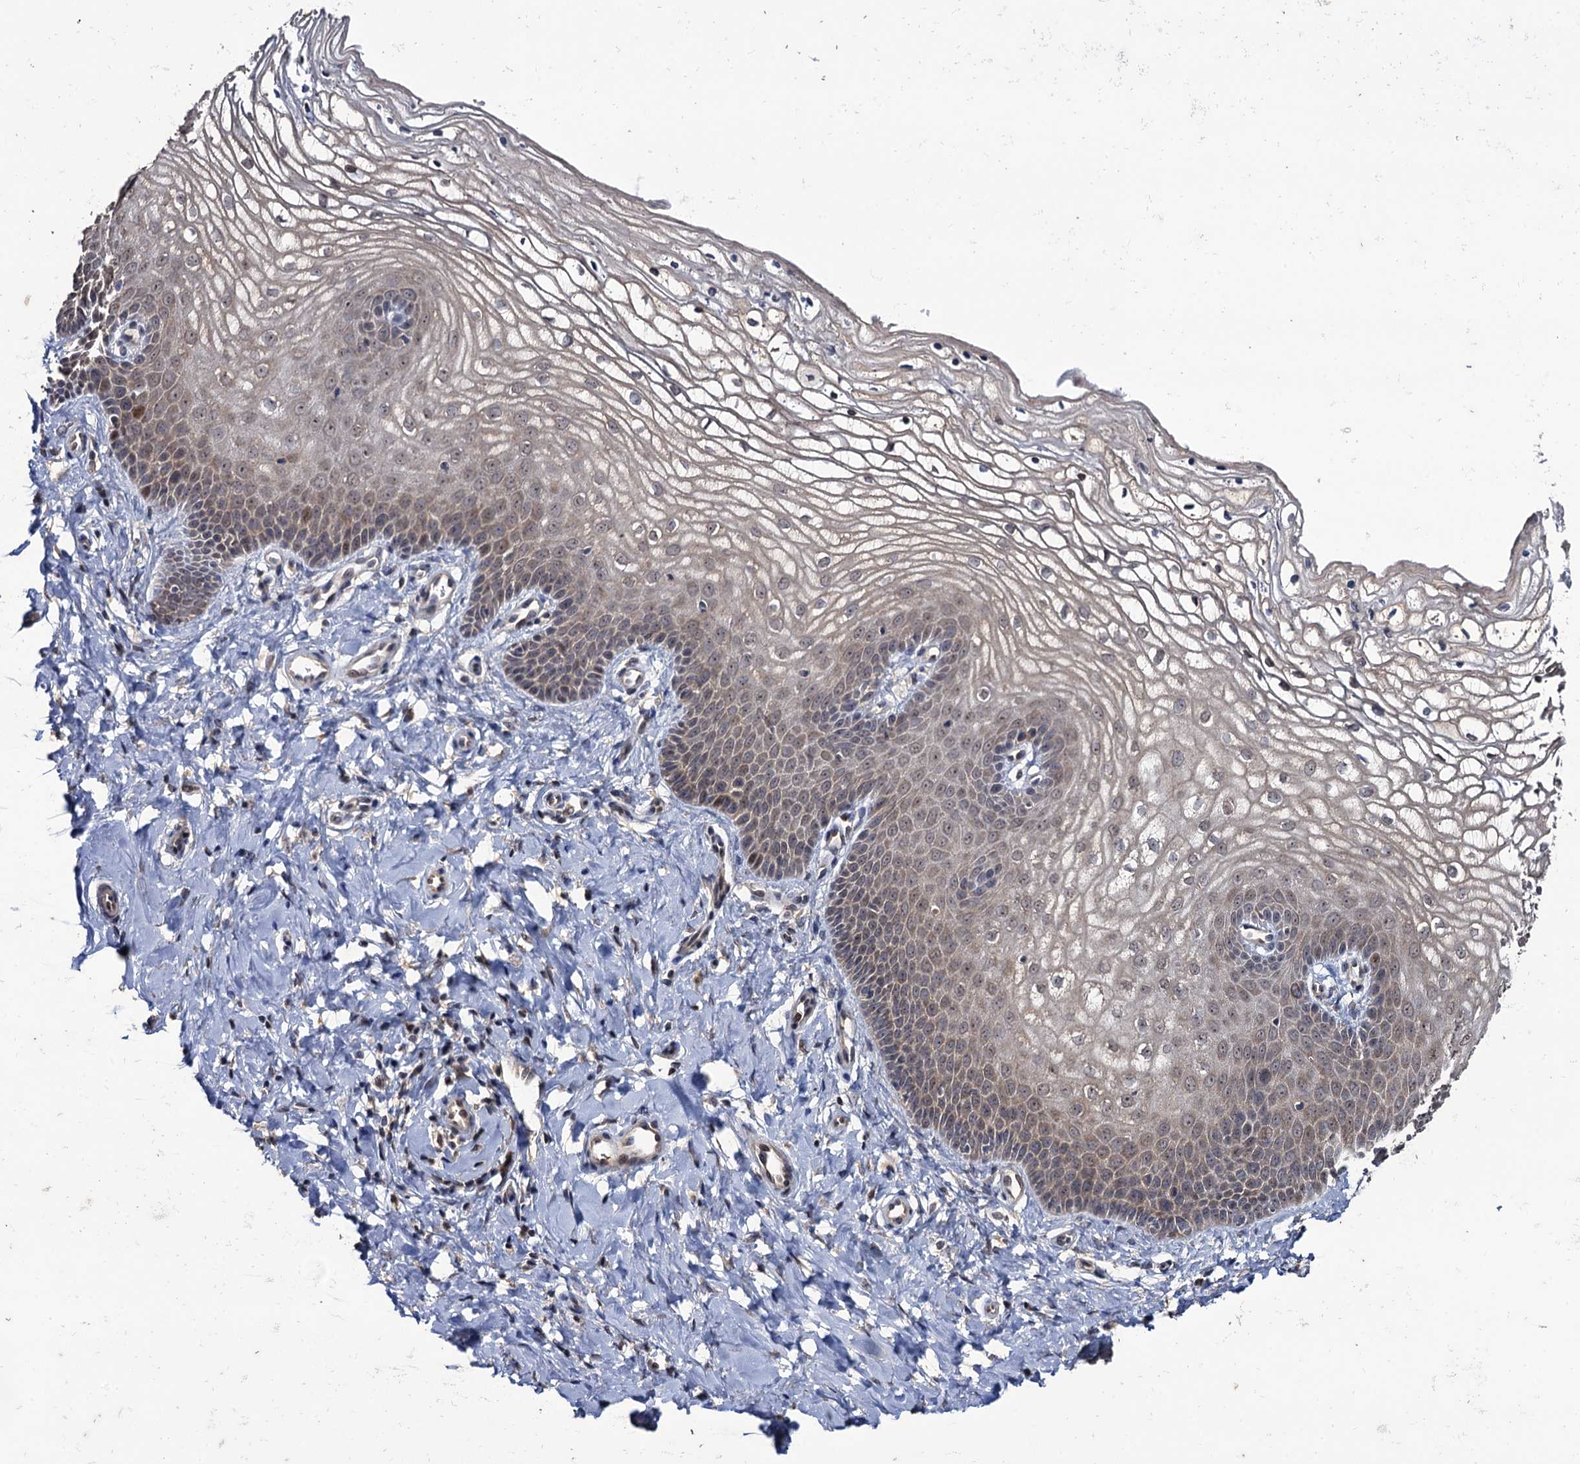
{"staining": {"intensity": "weak", "quantity": "25%-75%", "location": "cytoplasmic/membranous,nuclear"}, "tissue": "vagina", "cell_type": "Squamous epithelial cells", "image_type": "normal", "snomed": [{"axis": "morphology", "description": "Normal tissue, NOS"}, {"axis": "topography", "description": "Vagina"}], "caption": "Immunohistochemistry of normal vagina reveals low levels of weak cytoplasmic/membranous,nuclear staining in approximately 25%-75% of squamous epithelial cells.", "gene": "LRRC63", "patient": {"sex": "female", "age": 68}}